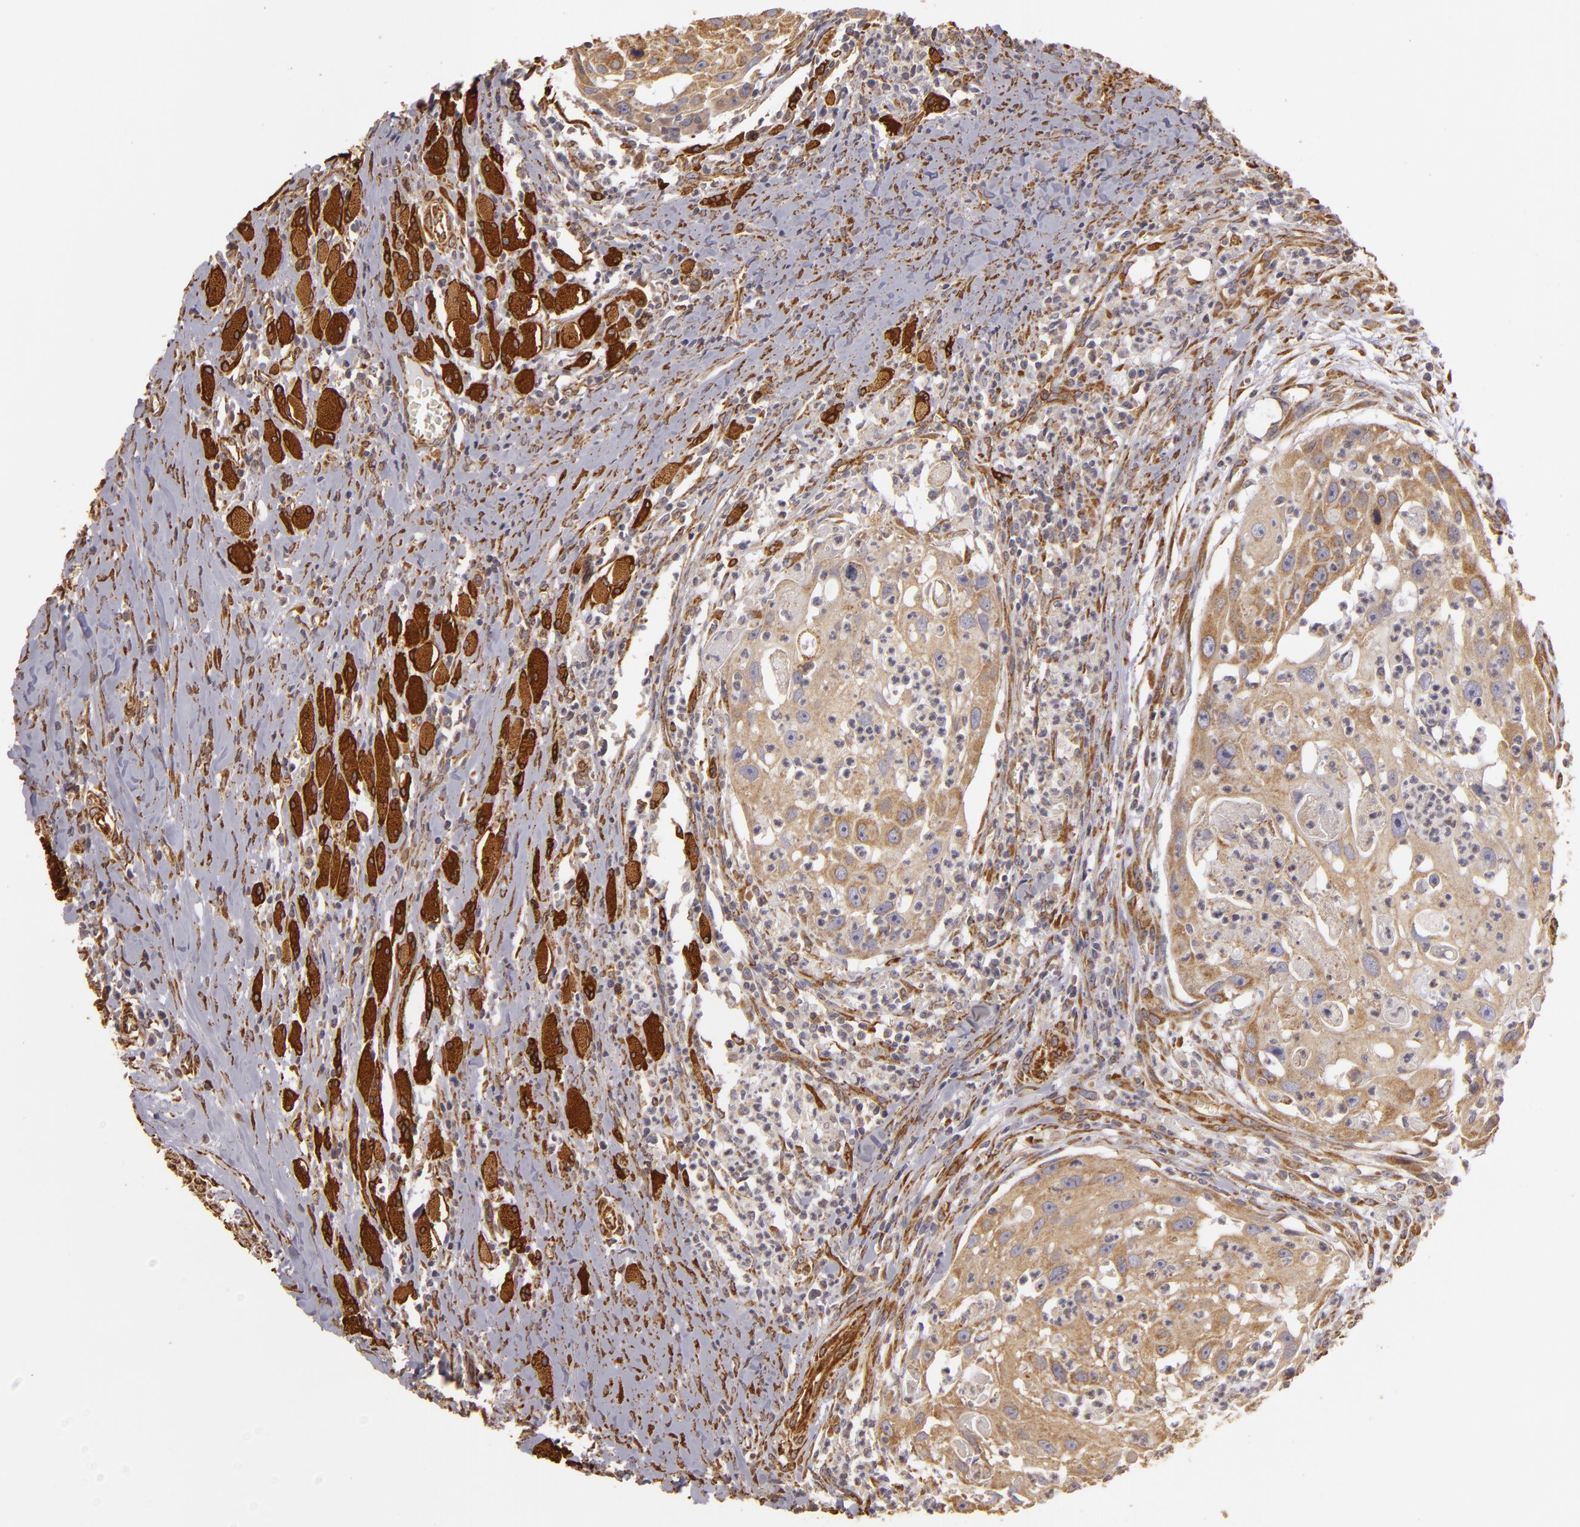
{"staining": {"intensity": "moderate", "quantity": ">75%", "location": "cytoplasmic/membranous"}, "tissue": "head and neck cancer", "cell_type": "Tumor cells", "image_type": "cancer", "snomed": [{"axis": "morphology", "description": "Squamous cell carcinoma, NOS"}, {"axis": "topography", "description": "Head-Neck"}], "caption": "IHC of human squamous cell carcinoma (head and neck) exhibits medium levels of moderate cytoplasmic/membranous positivity in about >75% of tumor cells. (brown staining indicates protein expression, while blue staining denotes nuclei).", "gene": "CYB5R3", "patient": {"sex": "male", "age": 64}}